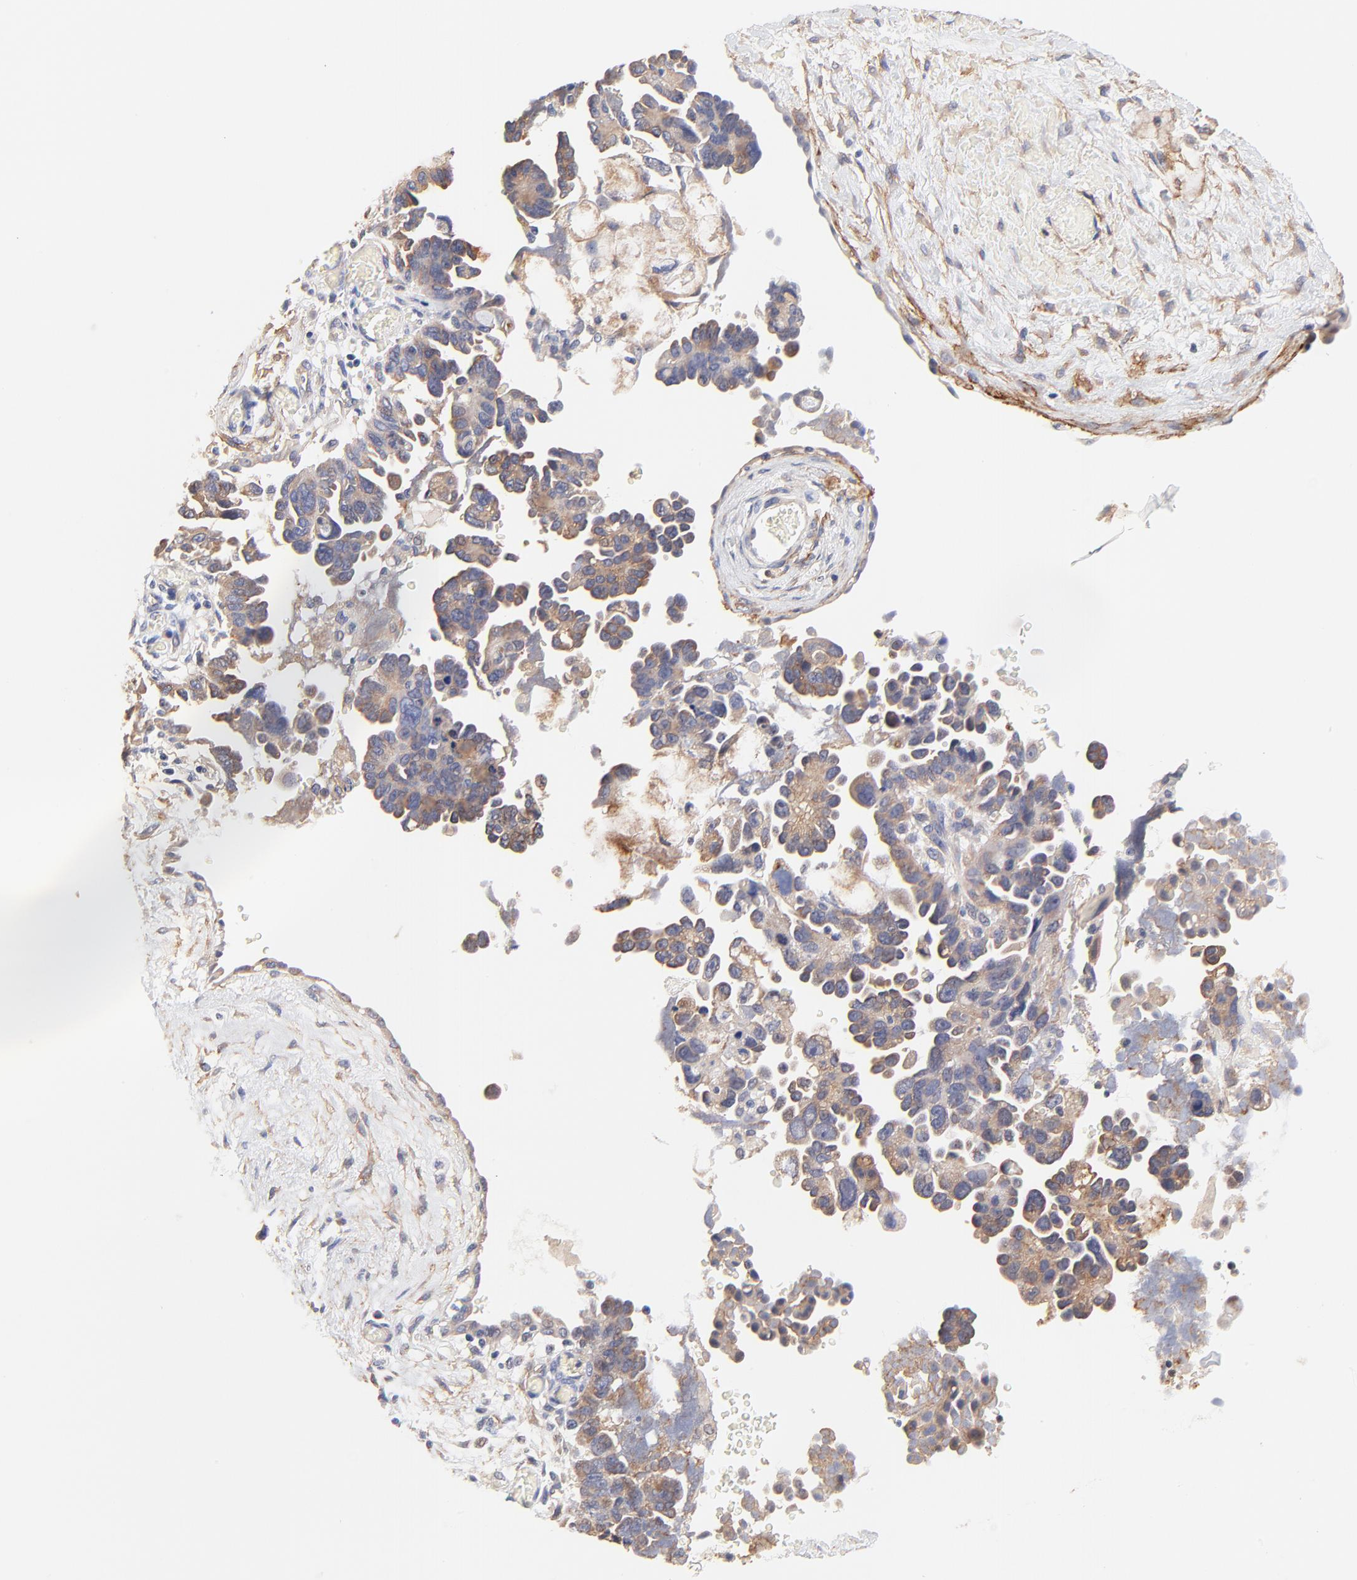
{"staining": {"intensity": "weak", "quantity": ">75%", "location": "cytoplasmic/membranous"}, "tissue": "ovarian cancer", "cell_type": "Tumor cells", "image_type": "cancer", "snomed": [{"axis": "morphology", "description": "Cystadenocarcinoma, serous, NOS"}, {"axis": "topography", "description": "Ovary"}], "caption": "High-power microscopy captured an immunohistochemistry (IHC) micrograph of ovarian serous cystadenocarcinoma, revealing weak cytoplasmic/membranous staining in about >75% of tumor cells. The staining was performed using DAB (3,3'-diaminobenzidine), with brown indicating positive protein expression. Nuclei are stained blue with hematoxylin.", "gene": "PTK7", "patient": {"sex": "female", "age": 63}}